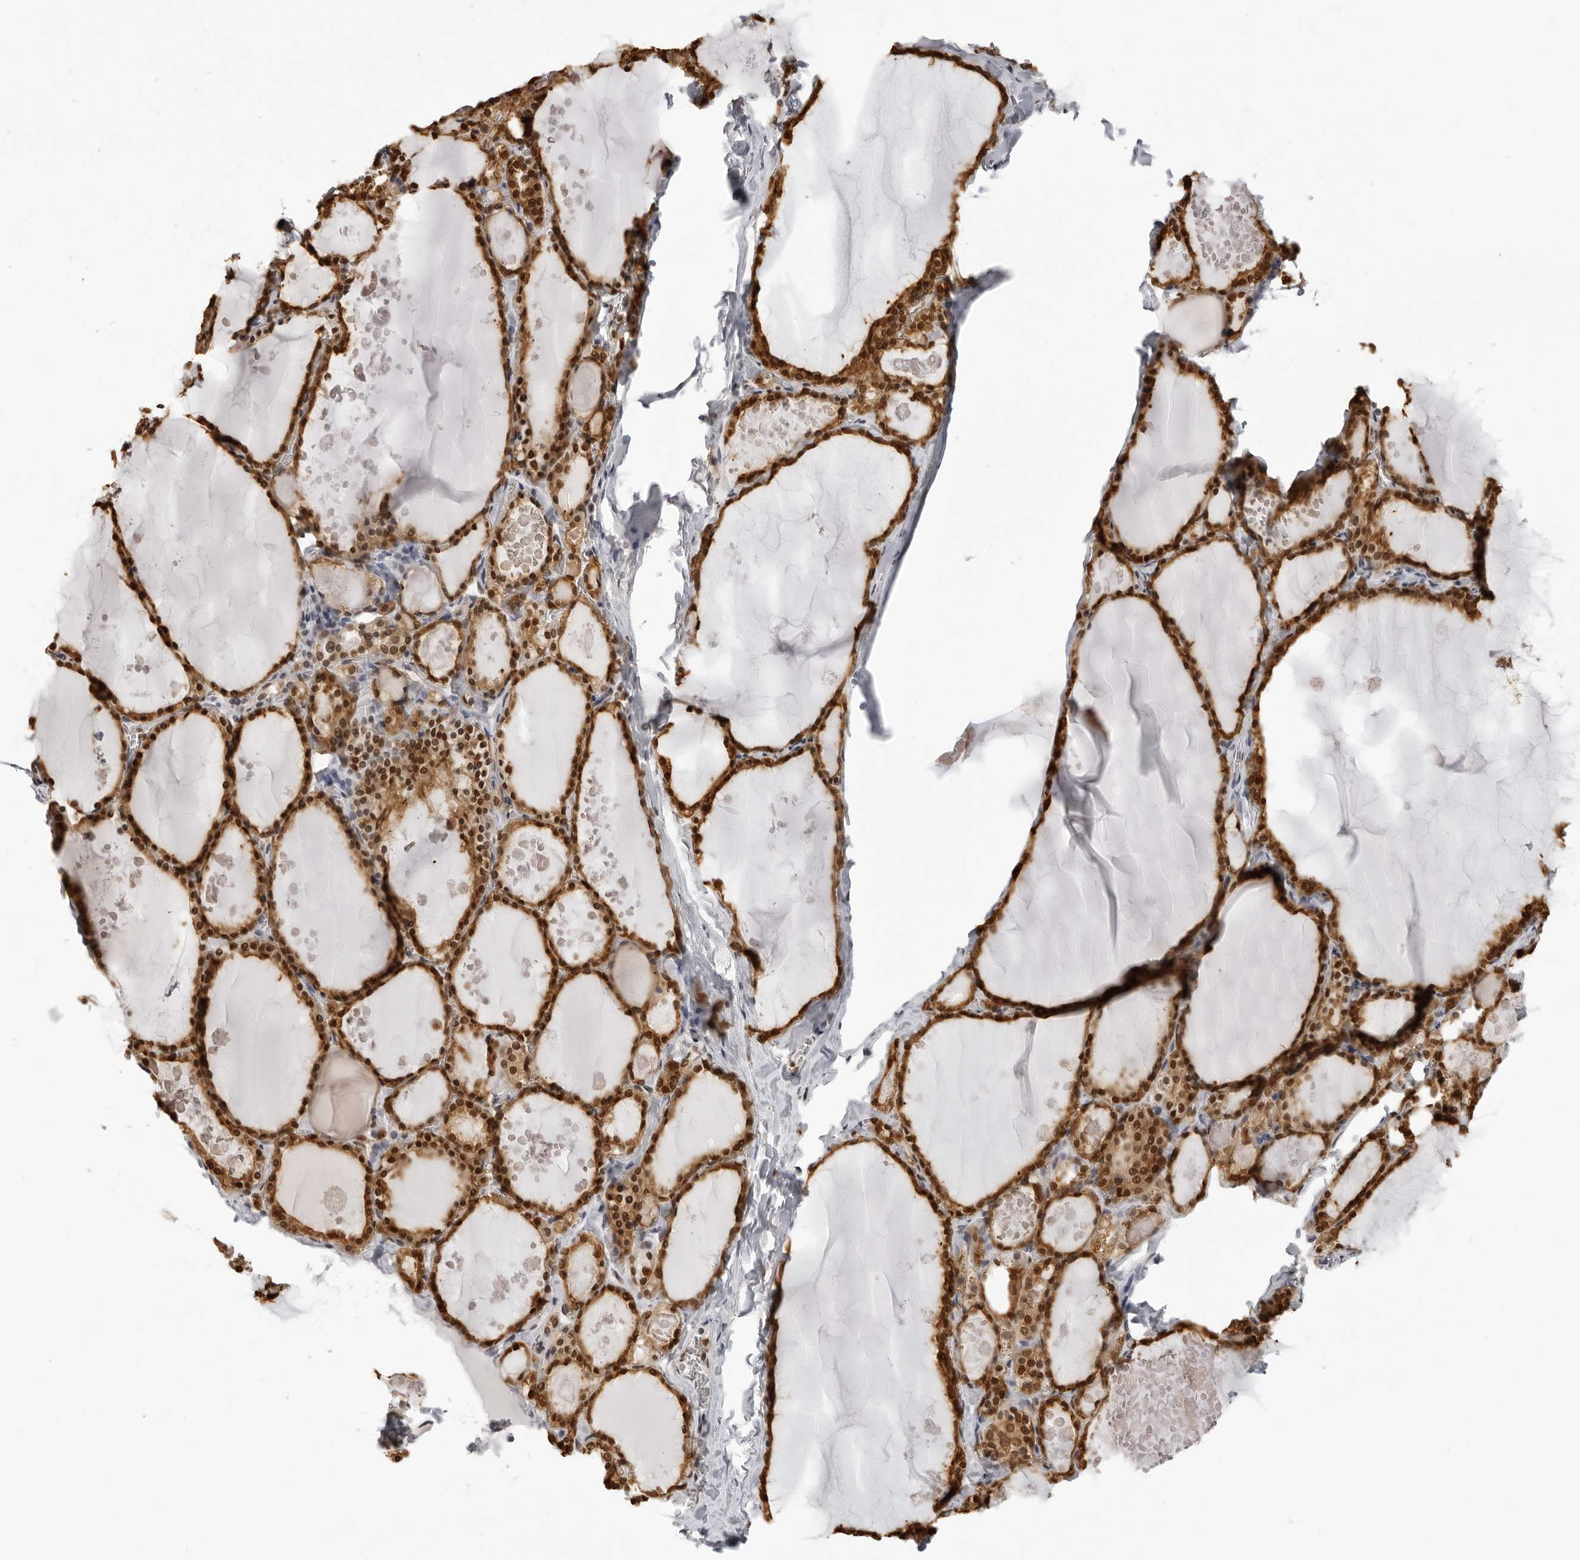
{"staining": {"intensity": "strong", "quantity": ">75%", "location": "cytoplasmic/membranous,nuclear"}, "tissue": "thyroid gland", "cell_type": "Glandular cells", "image_type": "normal", "snomed": [{"axis": "morphology", "description": "Normal tissue, NOS"}, {"axis": "topography", "description": "Thyroid gland"}], "caption": "IHC micrograph of normal thyroid gland: human thyroid gland stained using IHC exhibits high levels of strong protein expression localized specifically in the cytoplasmic/membranous,nuclear of glandular cells, appearing as a cytoplasmic/membranous,nuclear brown color.", "gene": "HSPA4", "patient": {"sex": "male", "age": 56}}